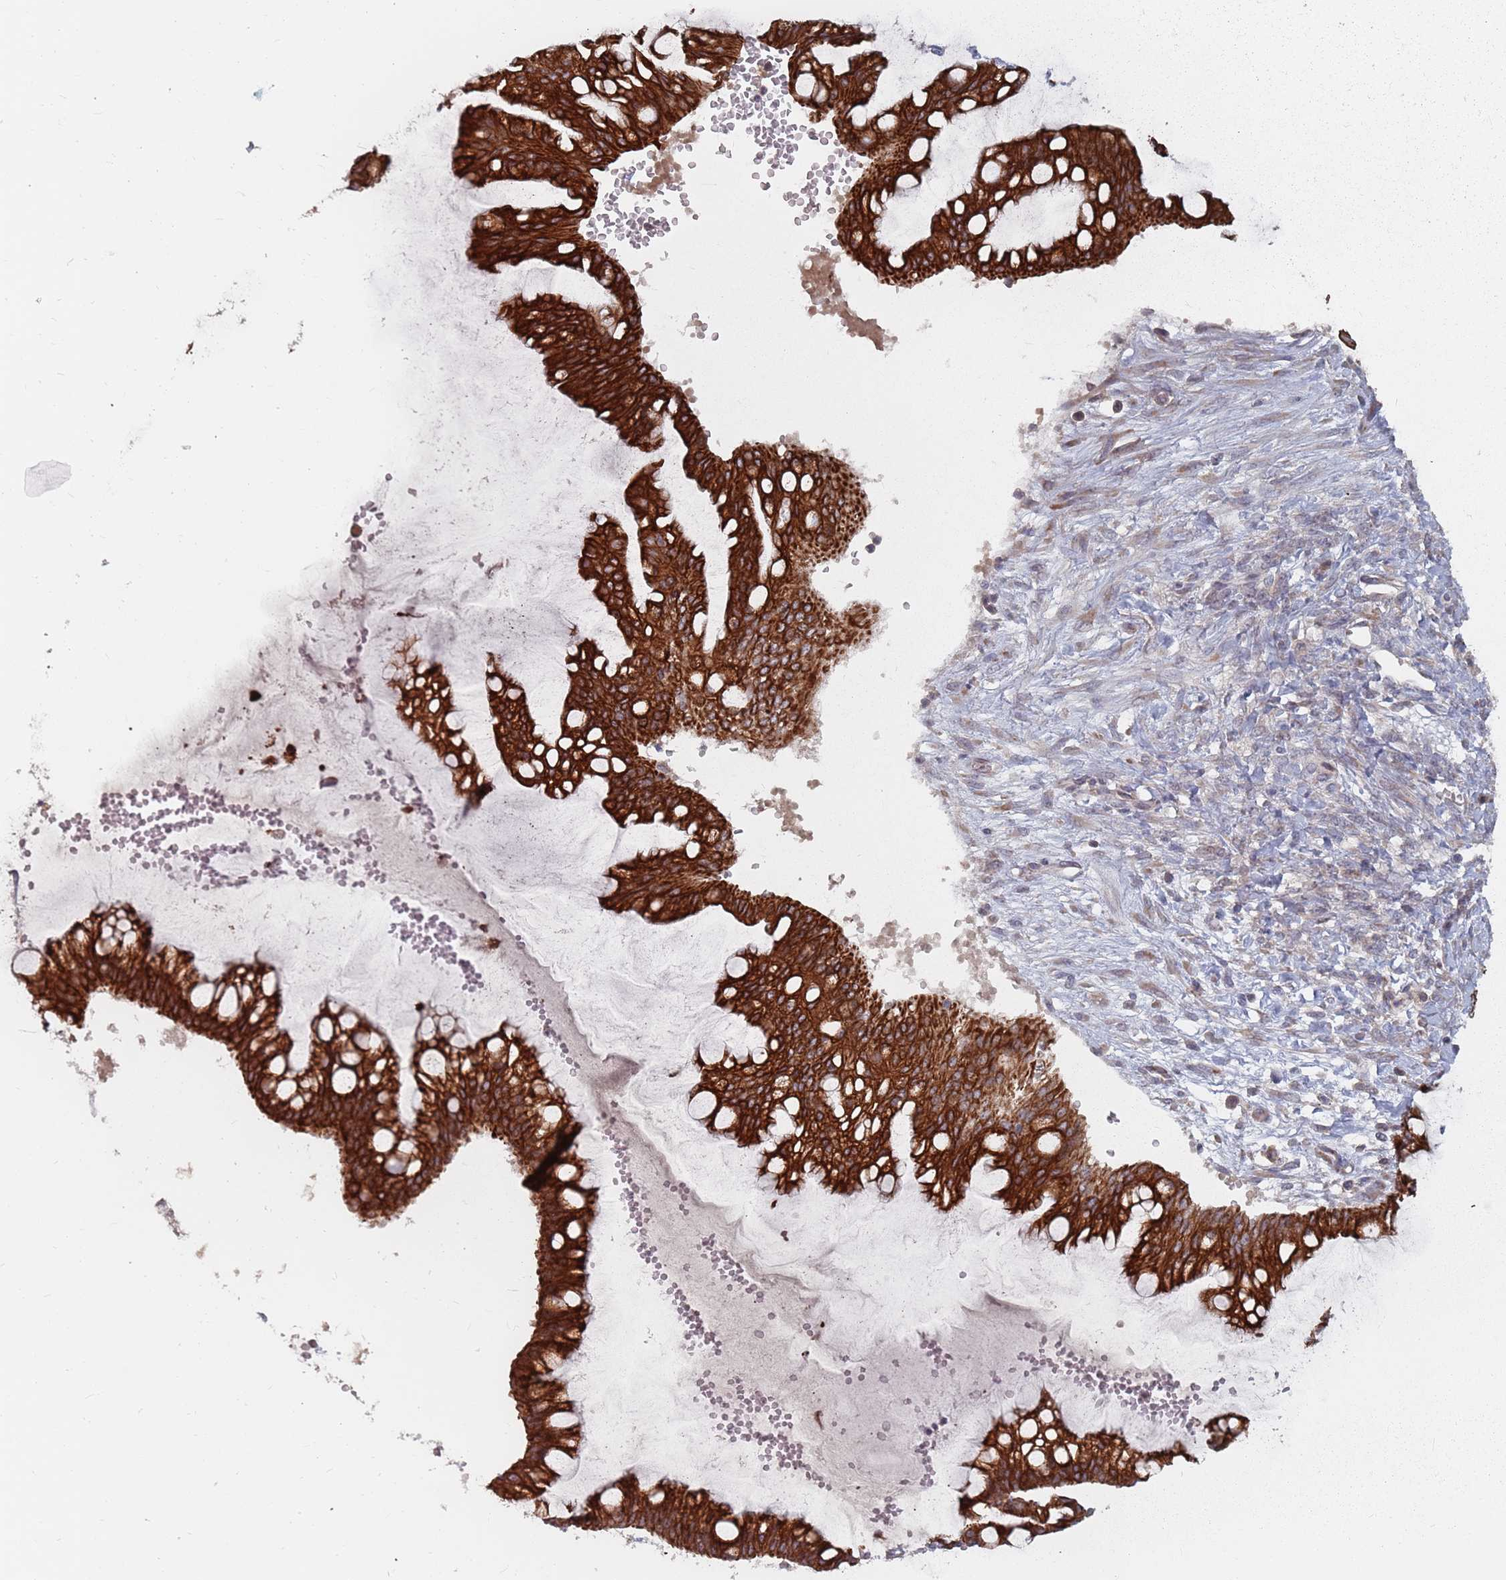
{"staining": {"intensity": "strong", "quantity": ">75%", "location": "cytoplasmic/membranous"}, "tissue": "ovarian cancer", "cell_type": "Tumor cells", "image_type": "cancer", "snomed": [{"axis": "morphology", "description": "Cystadenocarcinoma, mucinous, NOS"}, {"axis": "topography", "description": "Ovary"}], "caption": "Human mucinous cystadenocarcinoma (ovarian) stained with a protein marker displays strong staining in tumor cells.", "gene": "ADAL", "patient": {"sex": "female", "age": 73}}